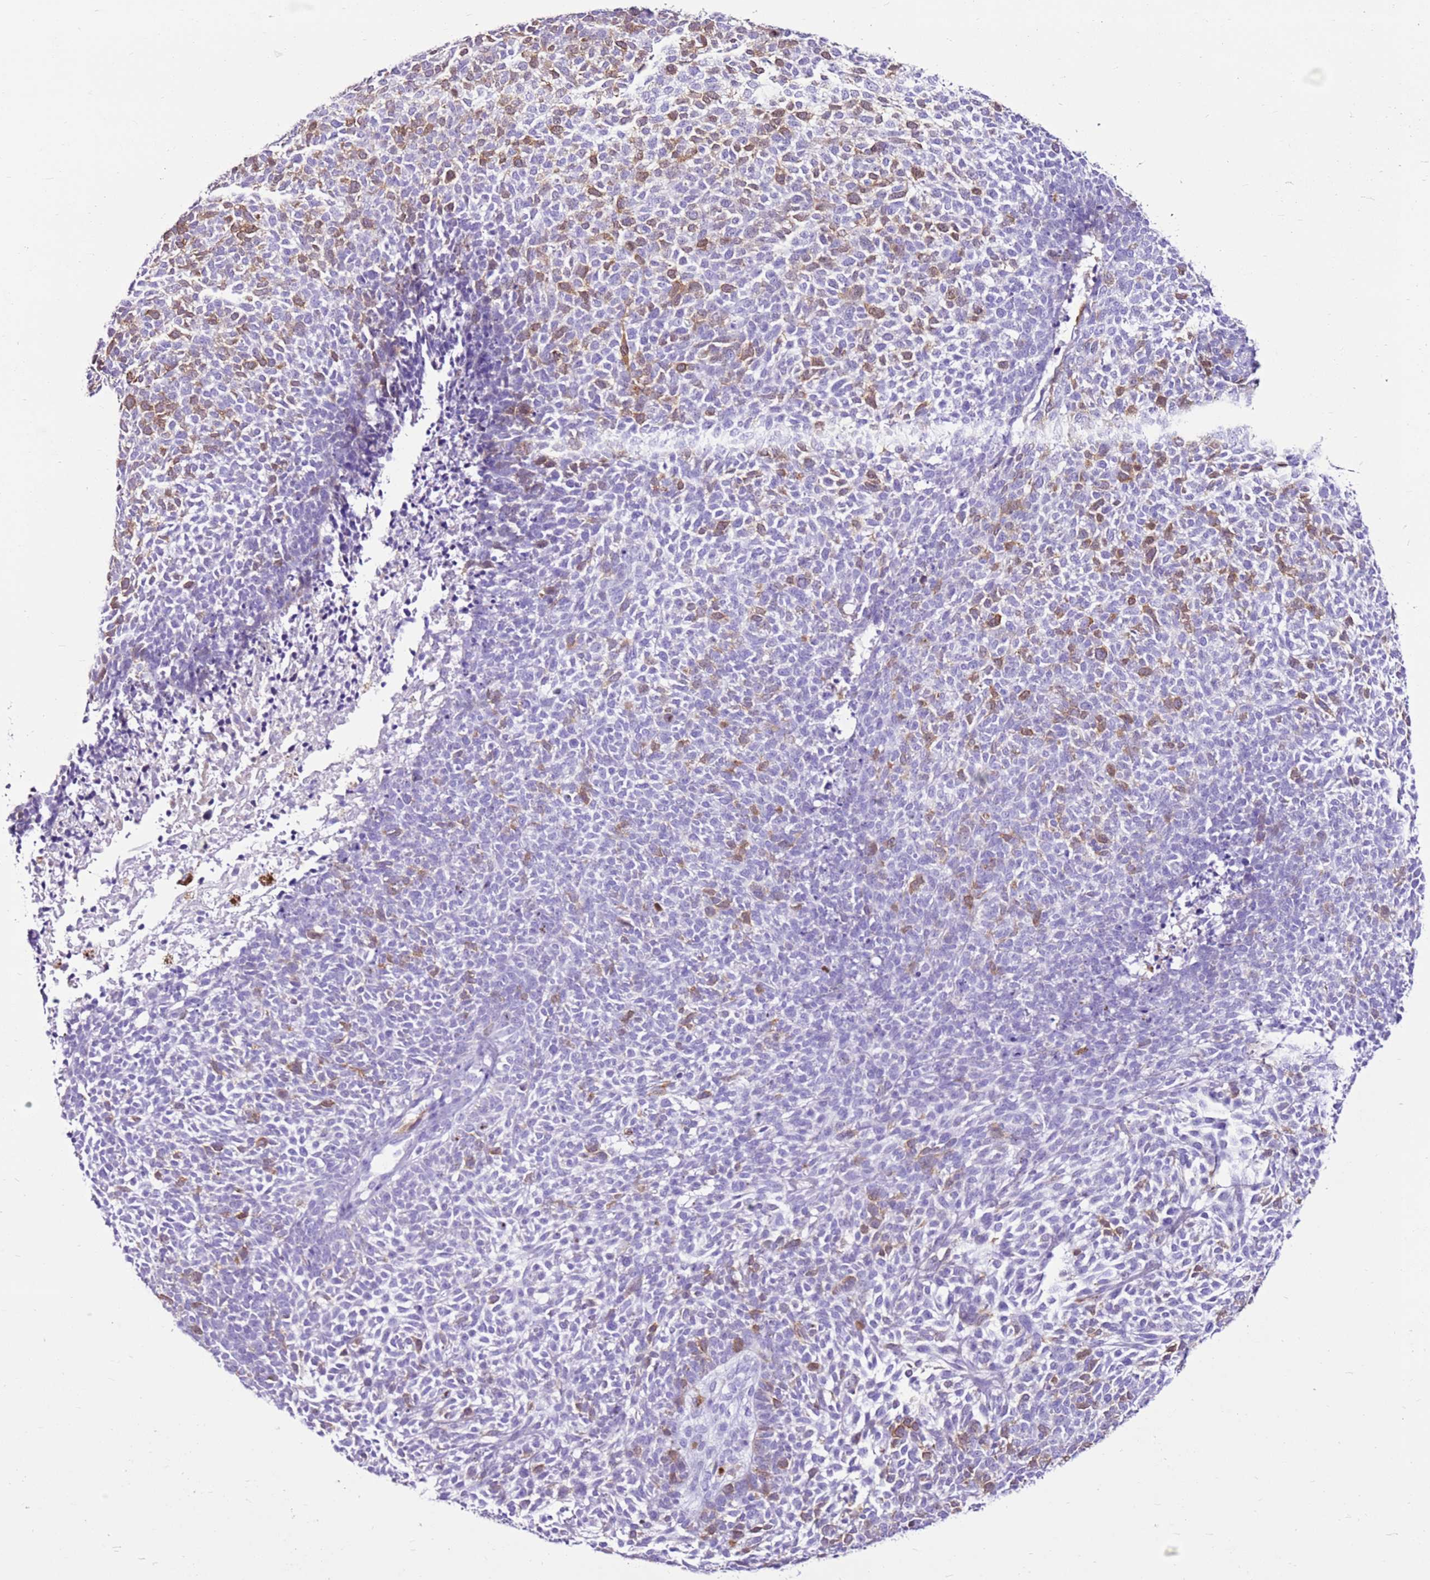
{"staining": {"intensity": "moderate", "quantity": "<25%", "location": "cytoplasmic/membranous"}, "tissue": "skin cancer", "cell_type": "Tumor cells", "image_type": "cancer", "snomed": [{"axis": "morphology", "description": "Basal cell carcinoma"}, {"axis": "topography", "description": "Skin"}], "caption": "Tumor cells display moderate cytoplasmic/membranous expression in about <25% of cells in skin cancer.", "gene": "SPC25", "patient": {"sex": "female", "age": 84}}